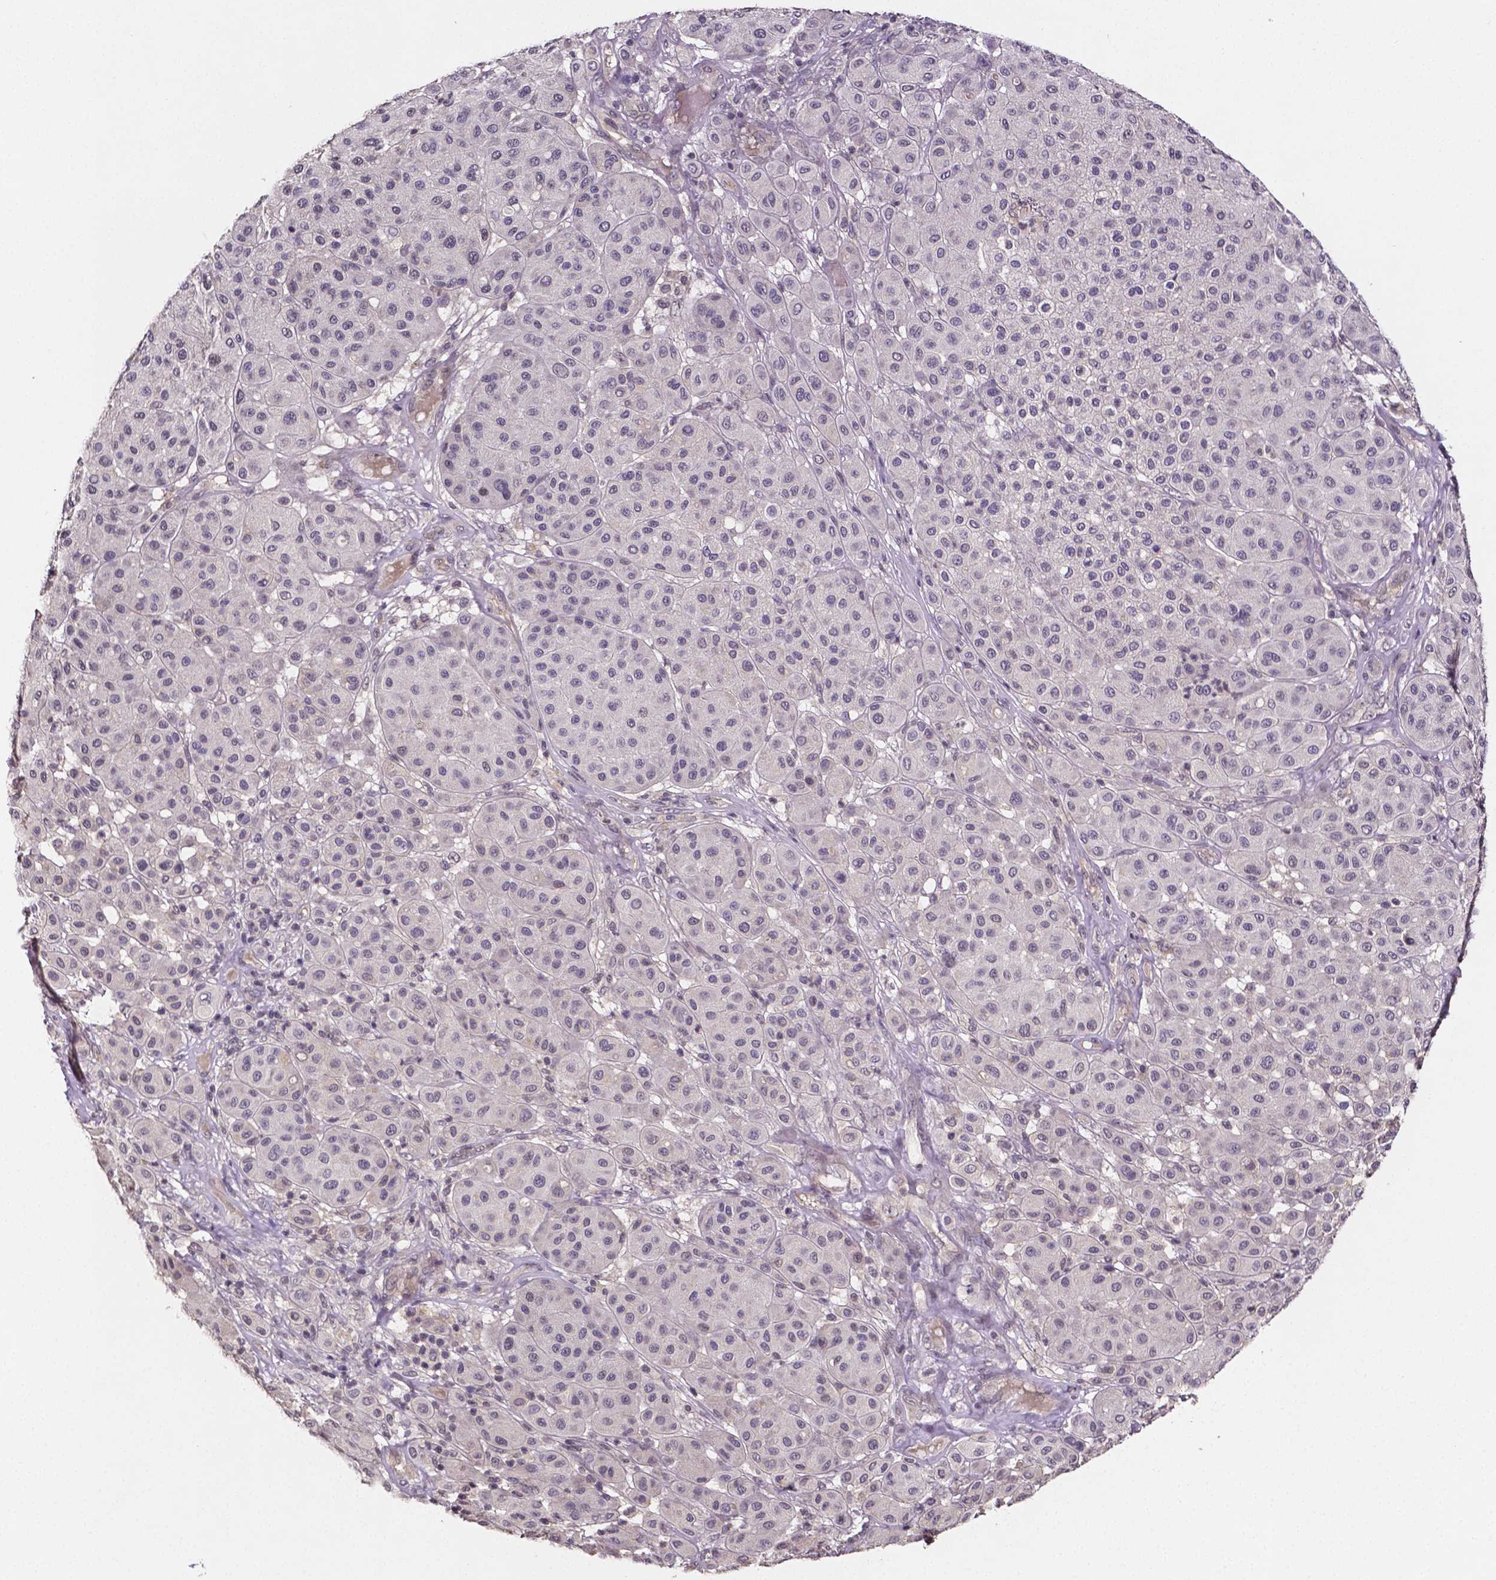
{"staining": {"intensity": "negative", "quantity": "none", "location": "none"}, "tissue": "melanoma", "cell_type": "Tumor cells", "image_type": "cancer", "snomed": [{"axis": "morphology", "description": "Malignant melanoma, Metastatic site"}, {"axis": "topography", "description": "Smooth muscle"}], "caption": "High power microscopy histopathology image of an immunohistochemistry micrograph of melanoma, revealing no significant staining in tumor cells.", "gene": "NRGN", "patient": {"sex": "male", "age": 41}}